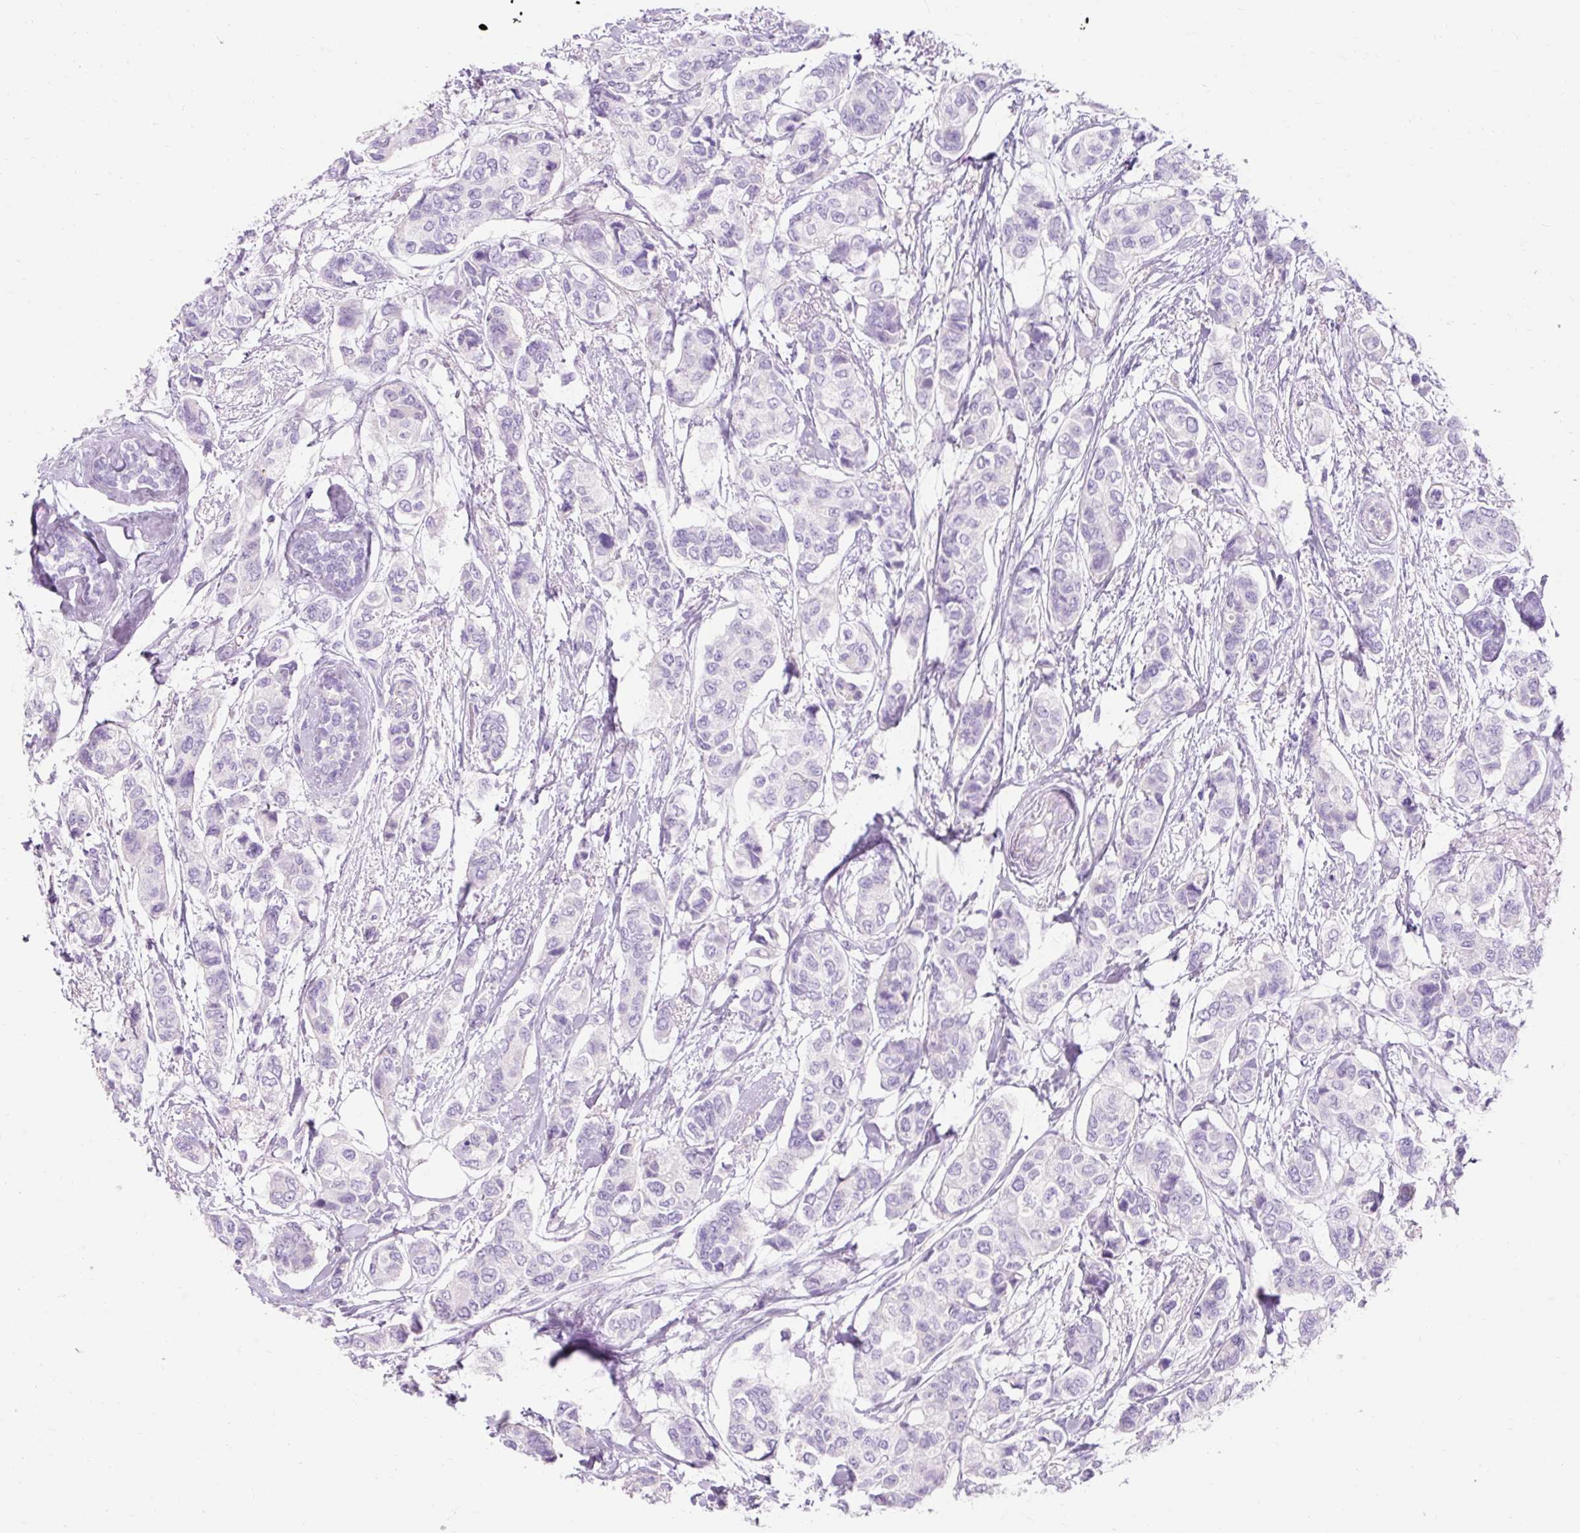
{"staining": {"intensity": "negative", "quantity": "none", "location": "none"}, "tissue": "breast cancer", "cell_type": "Tumor cells", "image_type": "cancer", "snomed": [{"axis": "morphology", "description": "Lobular carcinoma"}, {"axis": "topography", "description": "Breast"}], "caption": "Immunohistochemical staining of breast cancer (lobular carcinoma) reveals no significant positivity in tumor cells. The staining is performed using DAB (3,3'-diaminobenzidine) brown chromogen with nuclei counter-stained in using hematoxylin.", "gene": "TMEM213", "patient": {"sex": "female", "age": 51}}